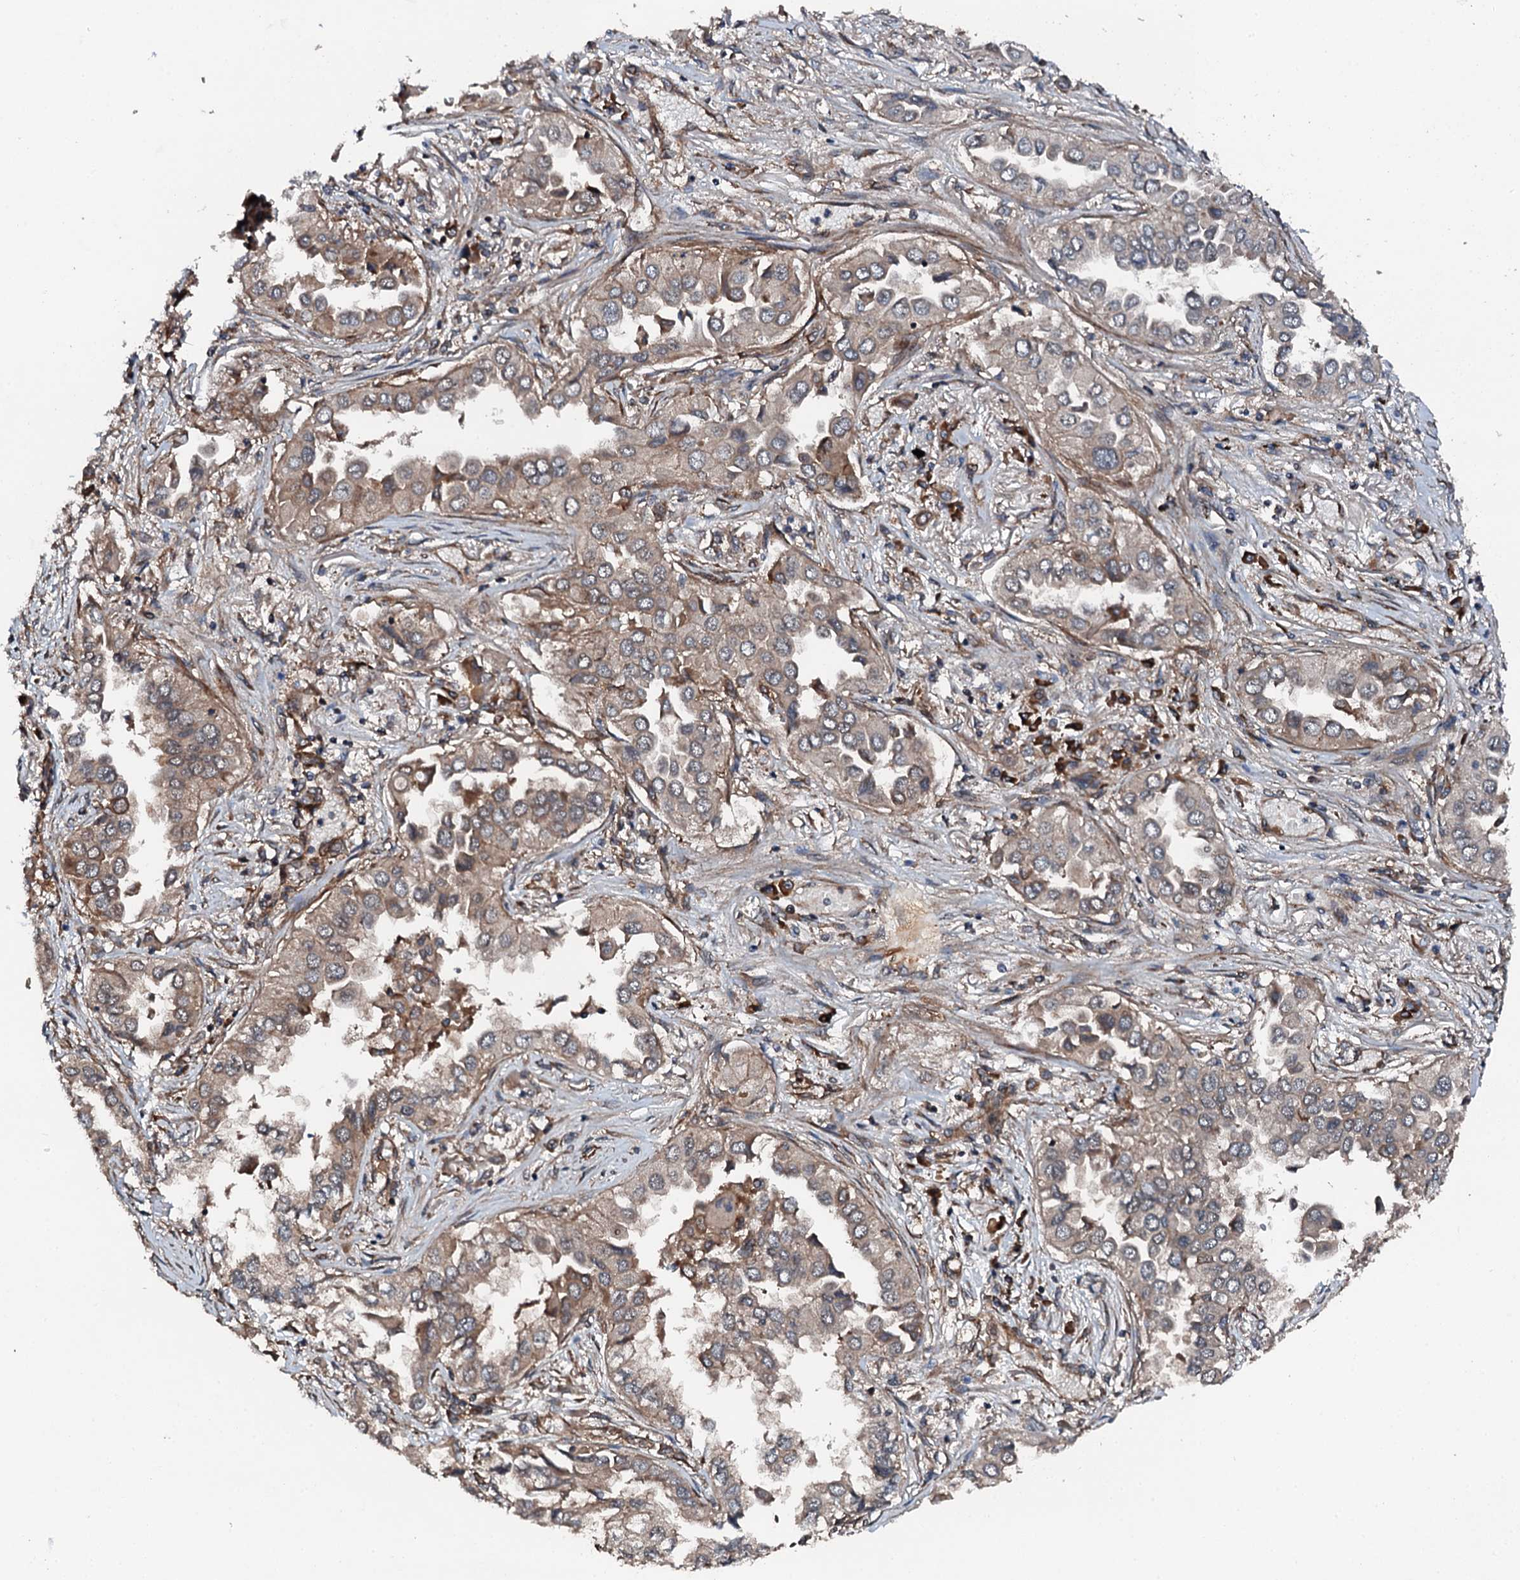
{"staining": {"intensity": "moderate", "quantity": "25%-75%", "location": "cytoplasmic/membranous"}, "tissue": "lung cancer", "cell_type": "Tumor cells", "image_type": "cancer", "snomed": [{"axis": "morphology", "description": "Adenocarcinoma, NOS"}, {"axis": "topography", "description": "Lung"}], "caption": "Protein expression analysis of human lung adenocarcinoma reveals moderate cytoplasmic/membranous positivity in about 25%-75% of tumor cells. (DAB = brown stain, brightfield microscopy at high magnification).", "gene": "FLYWCH1", "patient": {"sex": "female", "age": 76}}